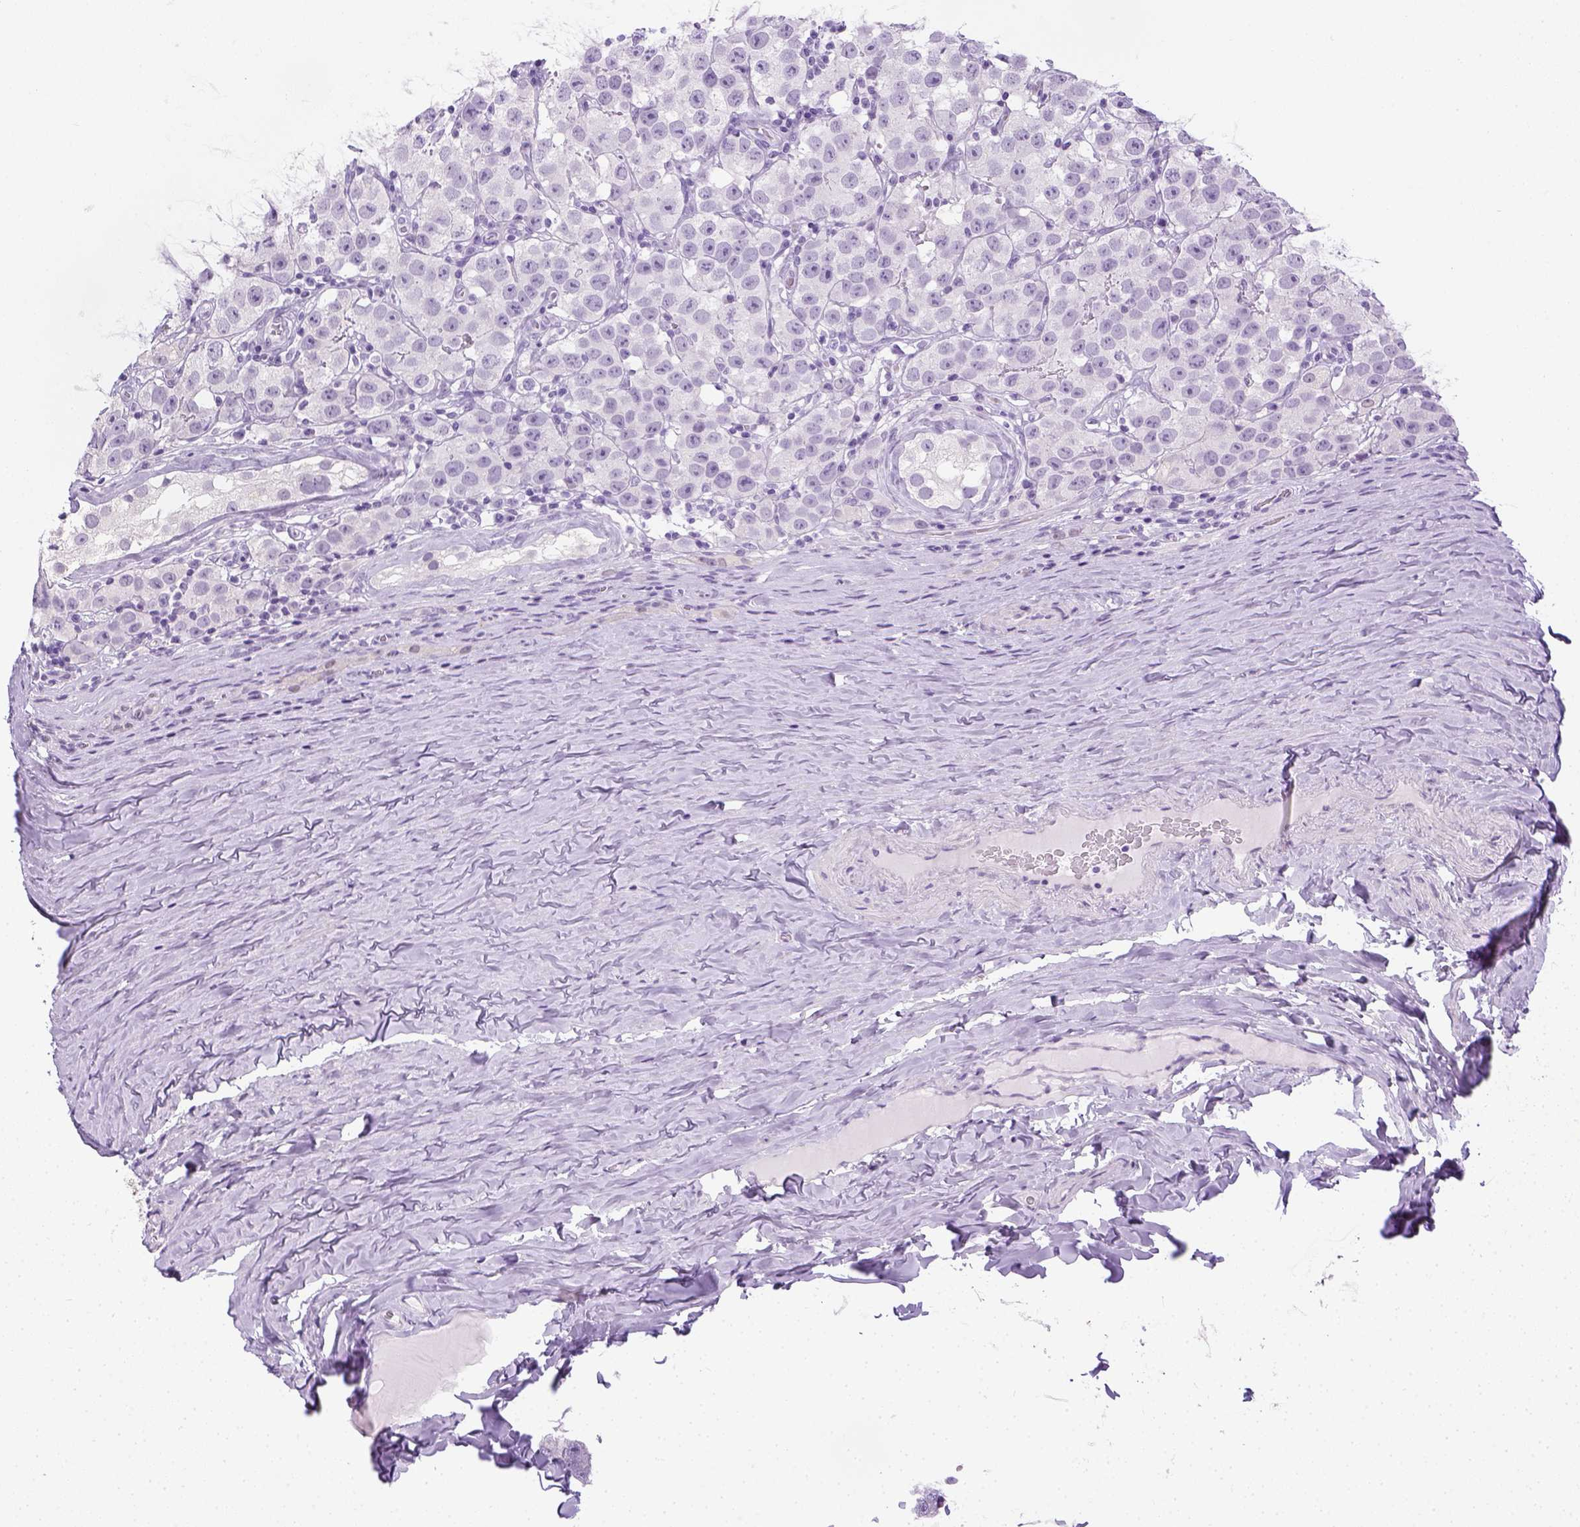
{"staining": {"intensity": "negative", "quantity": "none", "location": "none"}, "tissue": "testis cancer", "cell_type": "Tumor cells", "image_type": "cancer", "snomed": [{"axis": "morphology", "description": "Seminoma, NOS"}, {"axis": "topography", "description": "Testis"}], "caption": "Immunohistochemical staining of human testis cancer exhibits no significant expression in tumor cells.", "gene": "LGSN", "patient": {"sex": "male", "age": 34}}